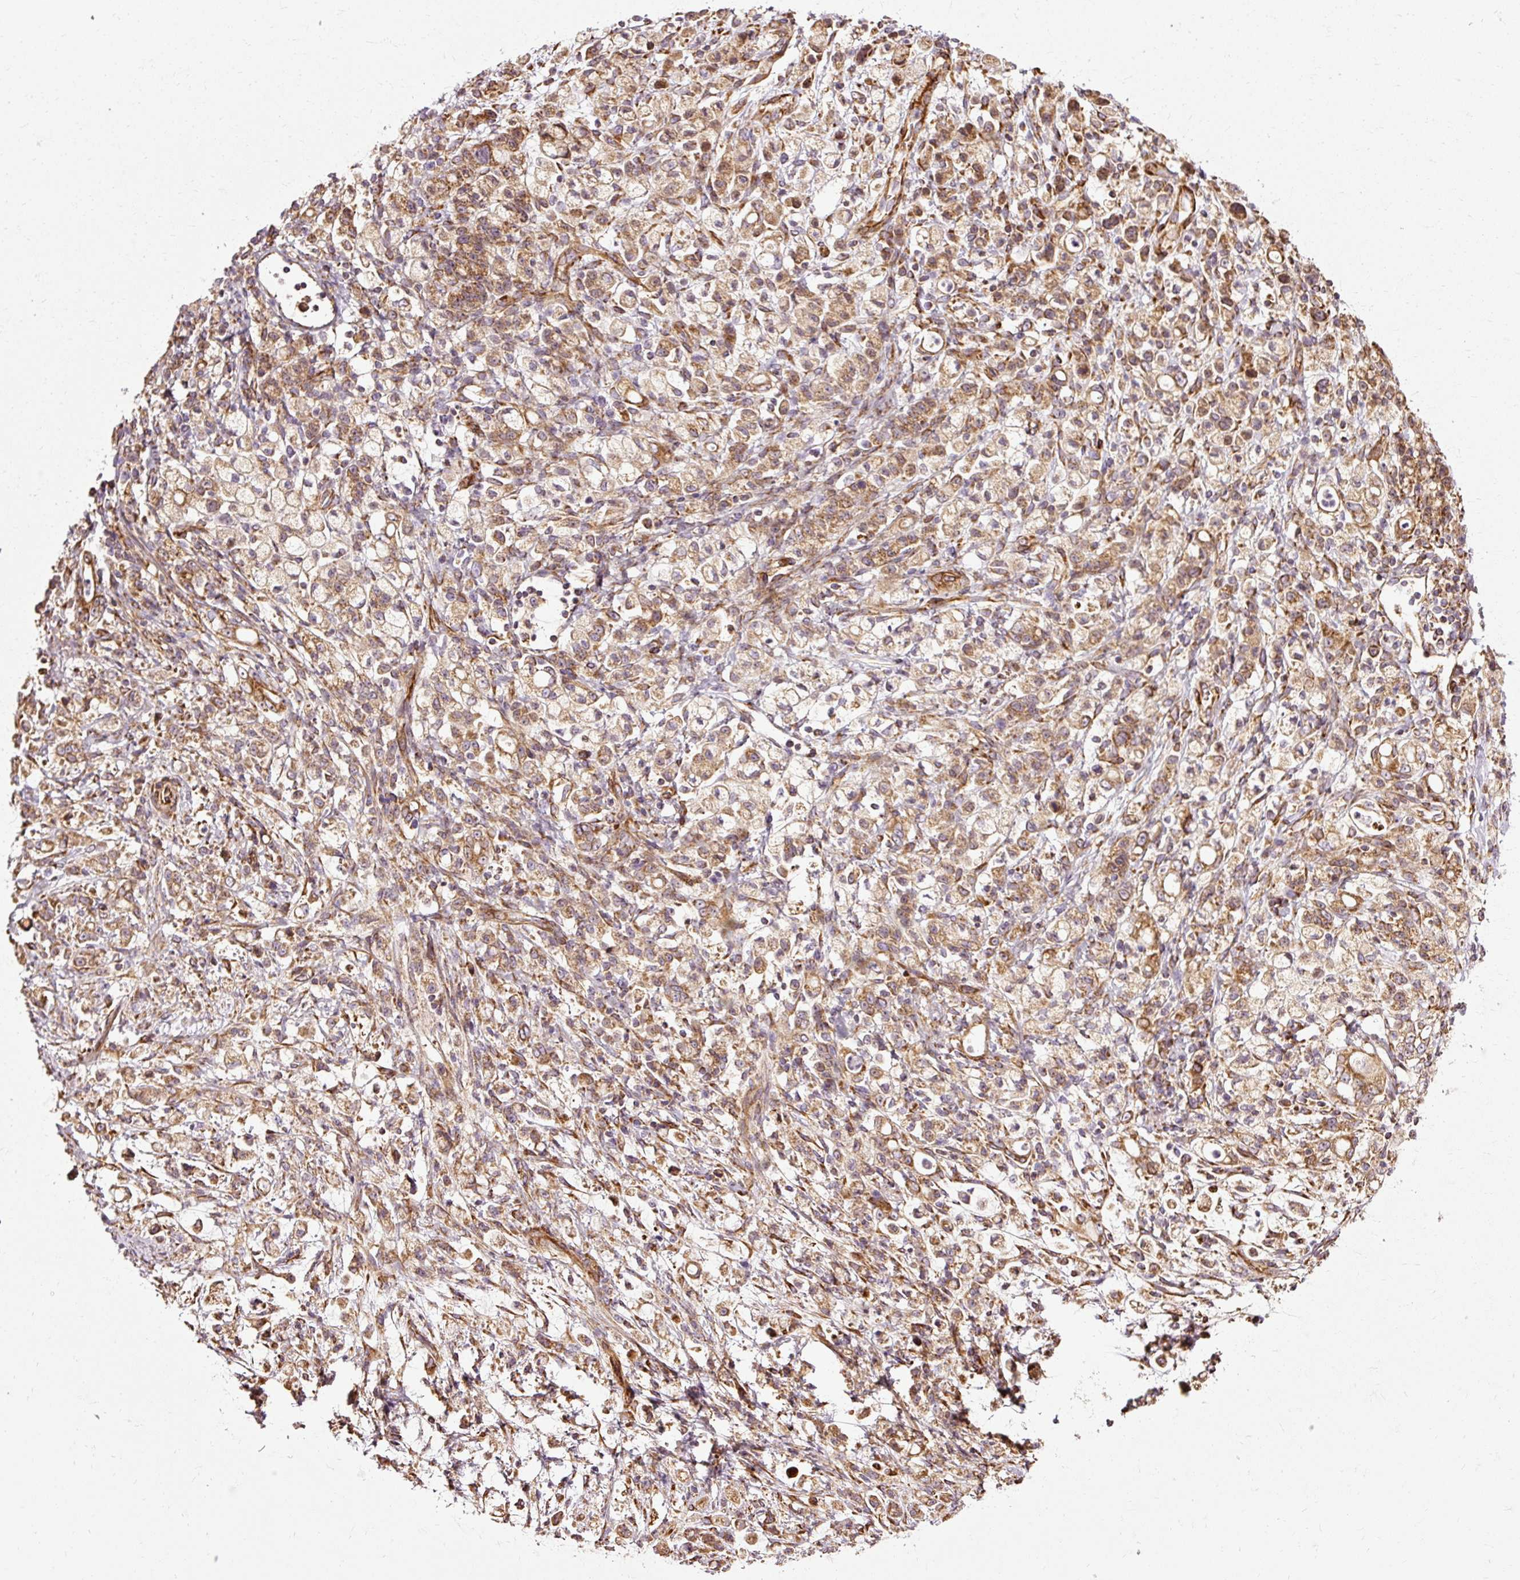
{"staining": {"intensity": "moderate", "quantity": ">75%", "location": "cytoplasmic/membranous"}, "tissue": "stomach cancer", "cell_type": "Tumor cells", "image_type": "cancer", "snomed": [{"axis": "morphology", "description": "Adenocarcinoma, NOS"}, {"axis": "topography", "description": "Stomach"}], "caption": "Brown immunohistochemical staining in human stomach cancer reveals moderate cytoplasmic/membranous positivity in approximately >75% of tumor cells. The staining is performed using DAB brown chromogen to label protein expression. The nuclei are counter-stained blue using hematoxylin.", "gene": "ISCU", "patient": {"sex": "female", "age": 60}}